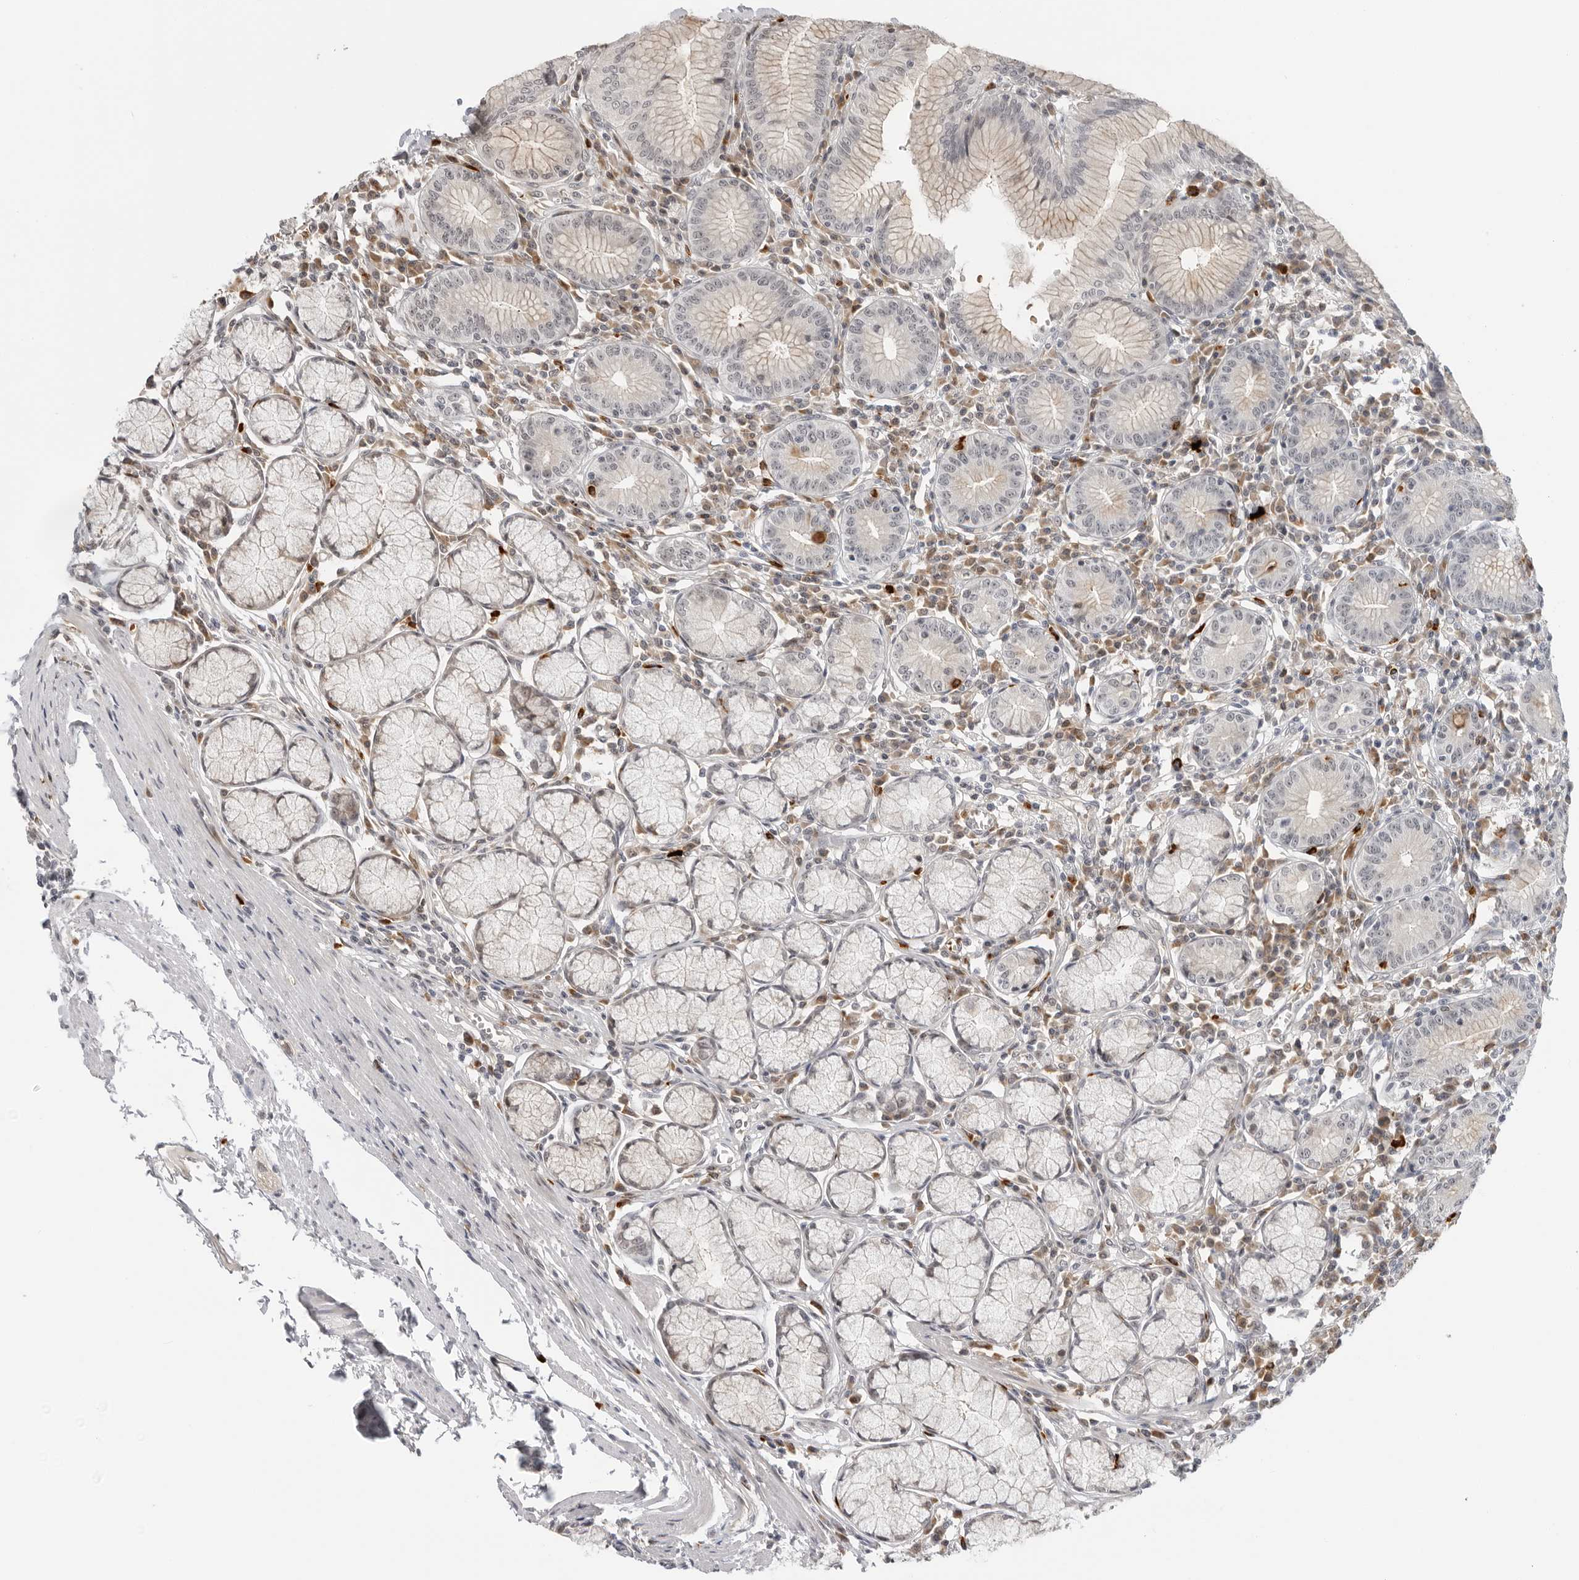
{"staining": {"intensity": "moderate", "quantity": "<25%", "location": "cytoplasmic/membranous"}, "tissue": "stomach", "cell_type": "Glandular cells", "image_type": "normal", "snomed": [{"axis": "morphology", "description": "Normal tissue, NOS"}, {"axis": "topography", "description": "Stomach"}], "caption": "A low amount of moderate cytoplasmic/membranous expression is present in about <25% of glandular cells in normal stomach. Using DAB (3,3'-diaminobenzidine) (brown) and hematoxylin (blue) stains, captured at high magnification using brightfield microscopy.", "gene": "SUGCT", "patient": {"sex": "male", "age": 55}}